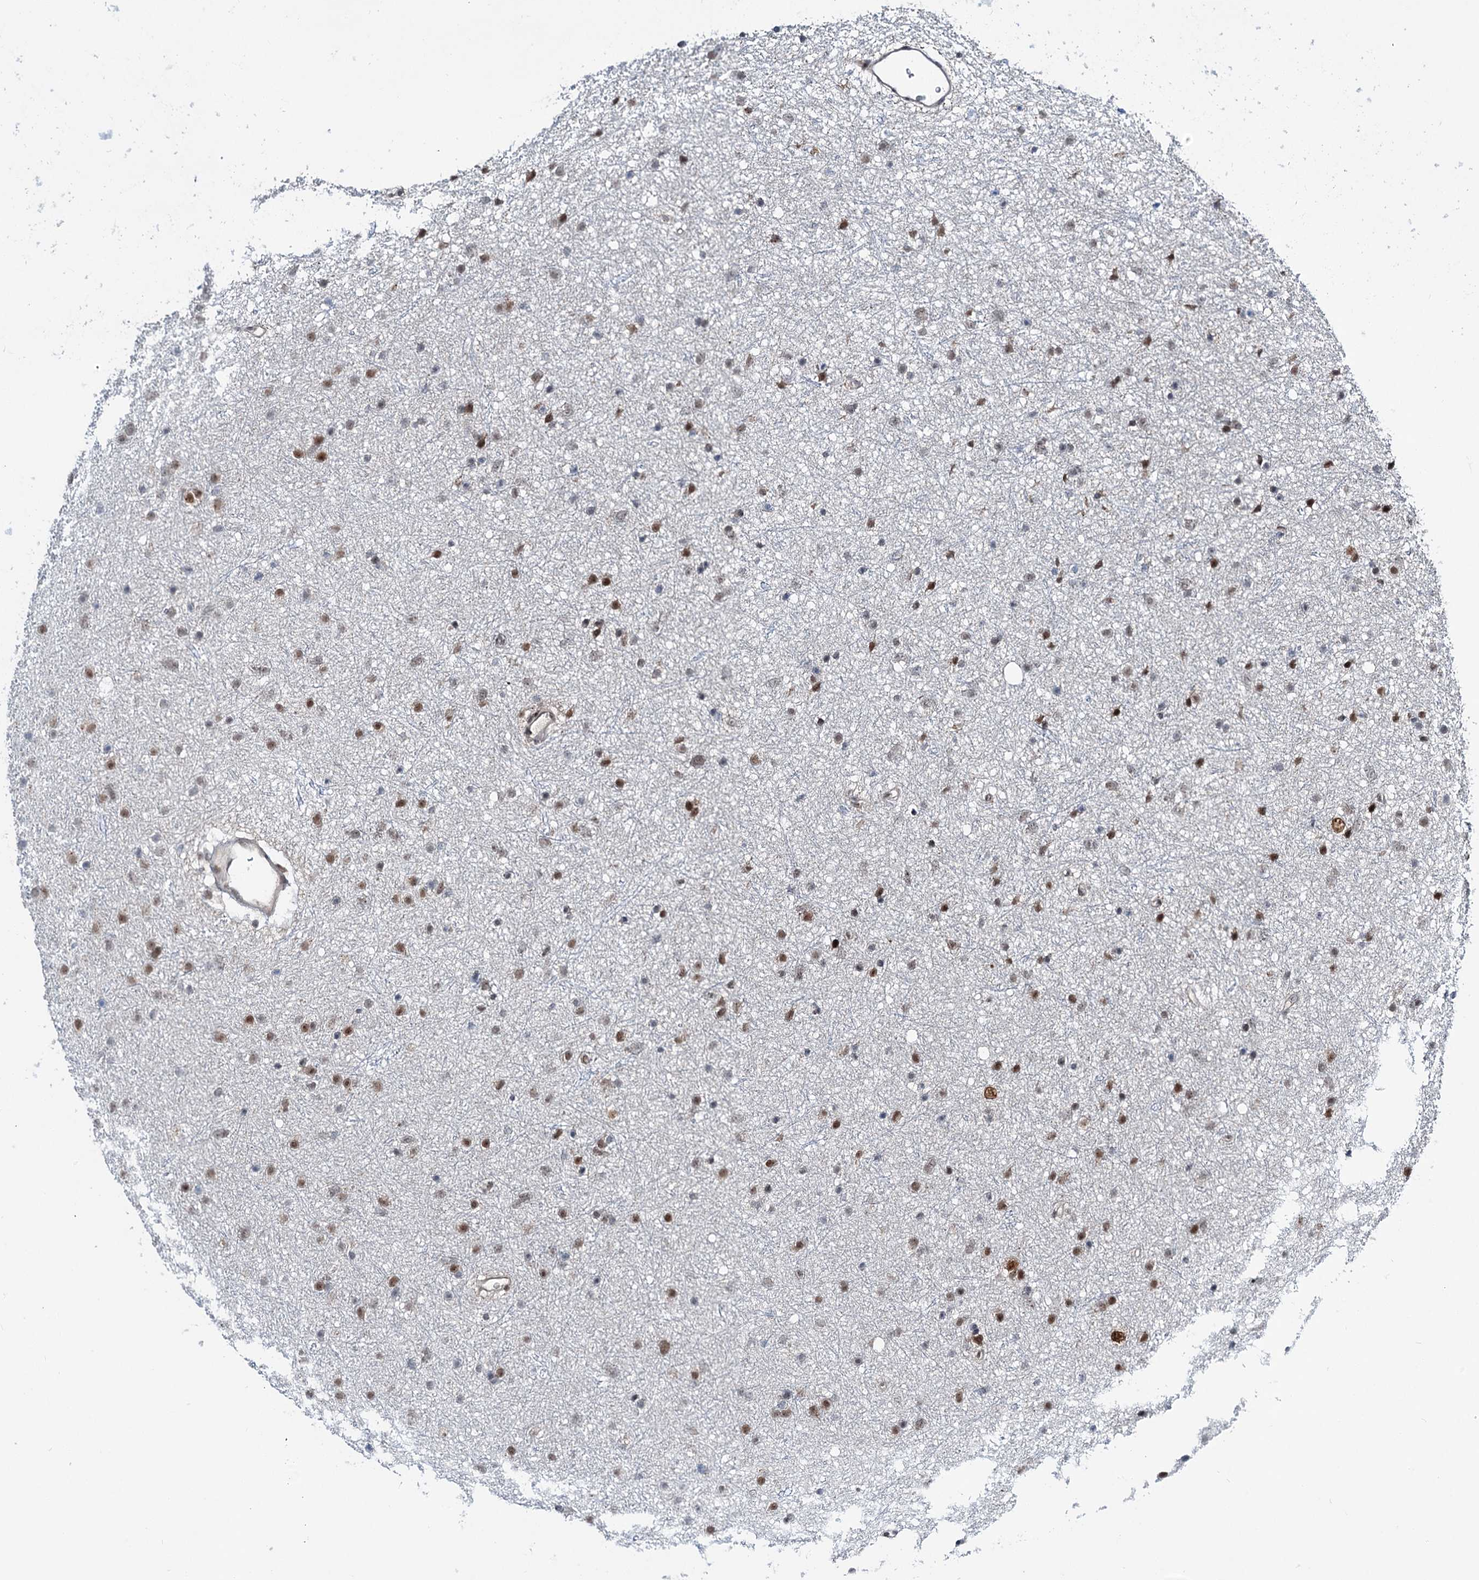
{"staining": {"intensity": "moderate", "quantity": "25%-75%", "location": "nuclear"}, "tissue": "glioma", "cell_type": "Tumor cells", "image_type": "cancer", "snomed": [{"axis": "morphology", "description": "Glioma, malignant, Low grade"}, {"axis": "topography", "description": "Cerebral cortex"}], "caption": "Immunohistochemistry micrograph of neoplastic tissue: human glioma stained using immunohistochemistry exhibits medium levels of moderate protein expression localized specifically in the nuclear of tumor cells, appearing as a nuclear brown color.", "gene": "DCUN1D4", "patient": {"sex": "female", "age": 39}}